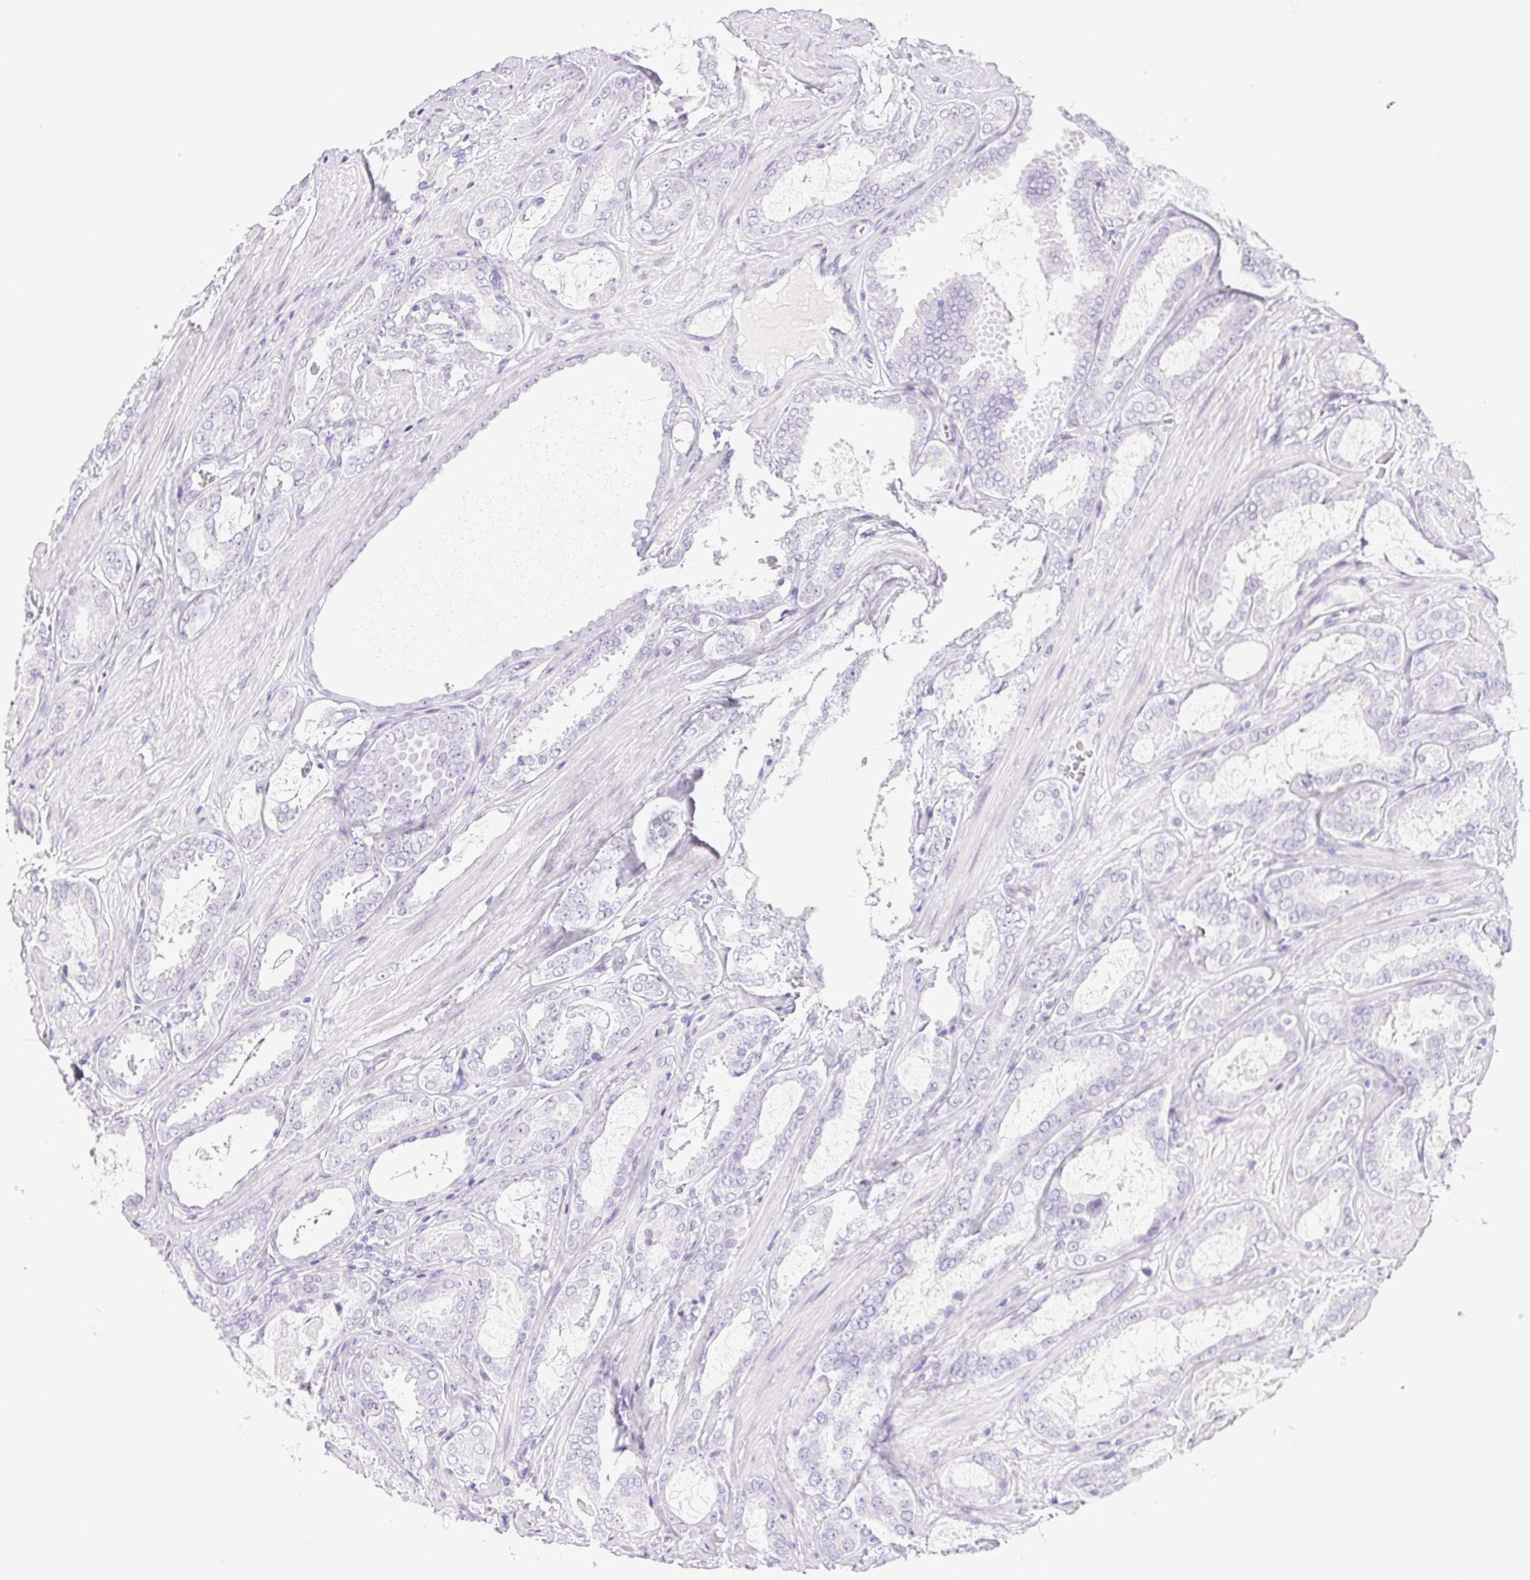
{"staining": {"intensity": "negative", "quantity": "none", "location": "none"}, "tissue": "prostate cancer", "cell_type": "Tumor cells", "image_type": "cancer", "snomed": [{"axis": "morphology", "description": "Adenocarcinoma, High grade"}, {"axis": "topography", "description": "Prostate"}], "caption": "Immunohistochemistry (IHC) of human prostate cancer (high-grade adenocarcinoma) exhibits no staining in tumor cells.", "gene": "HLA-G", "patient": {"sex": "male", "age": 63}}